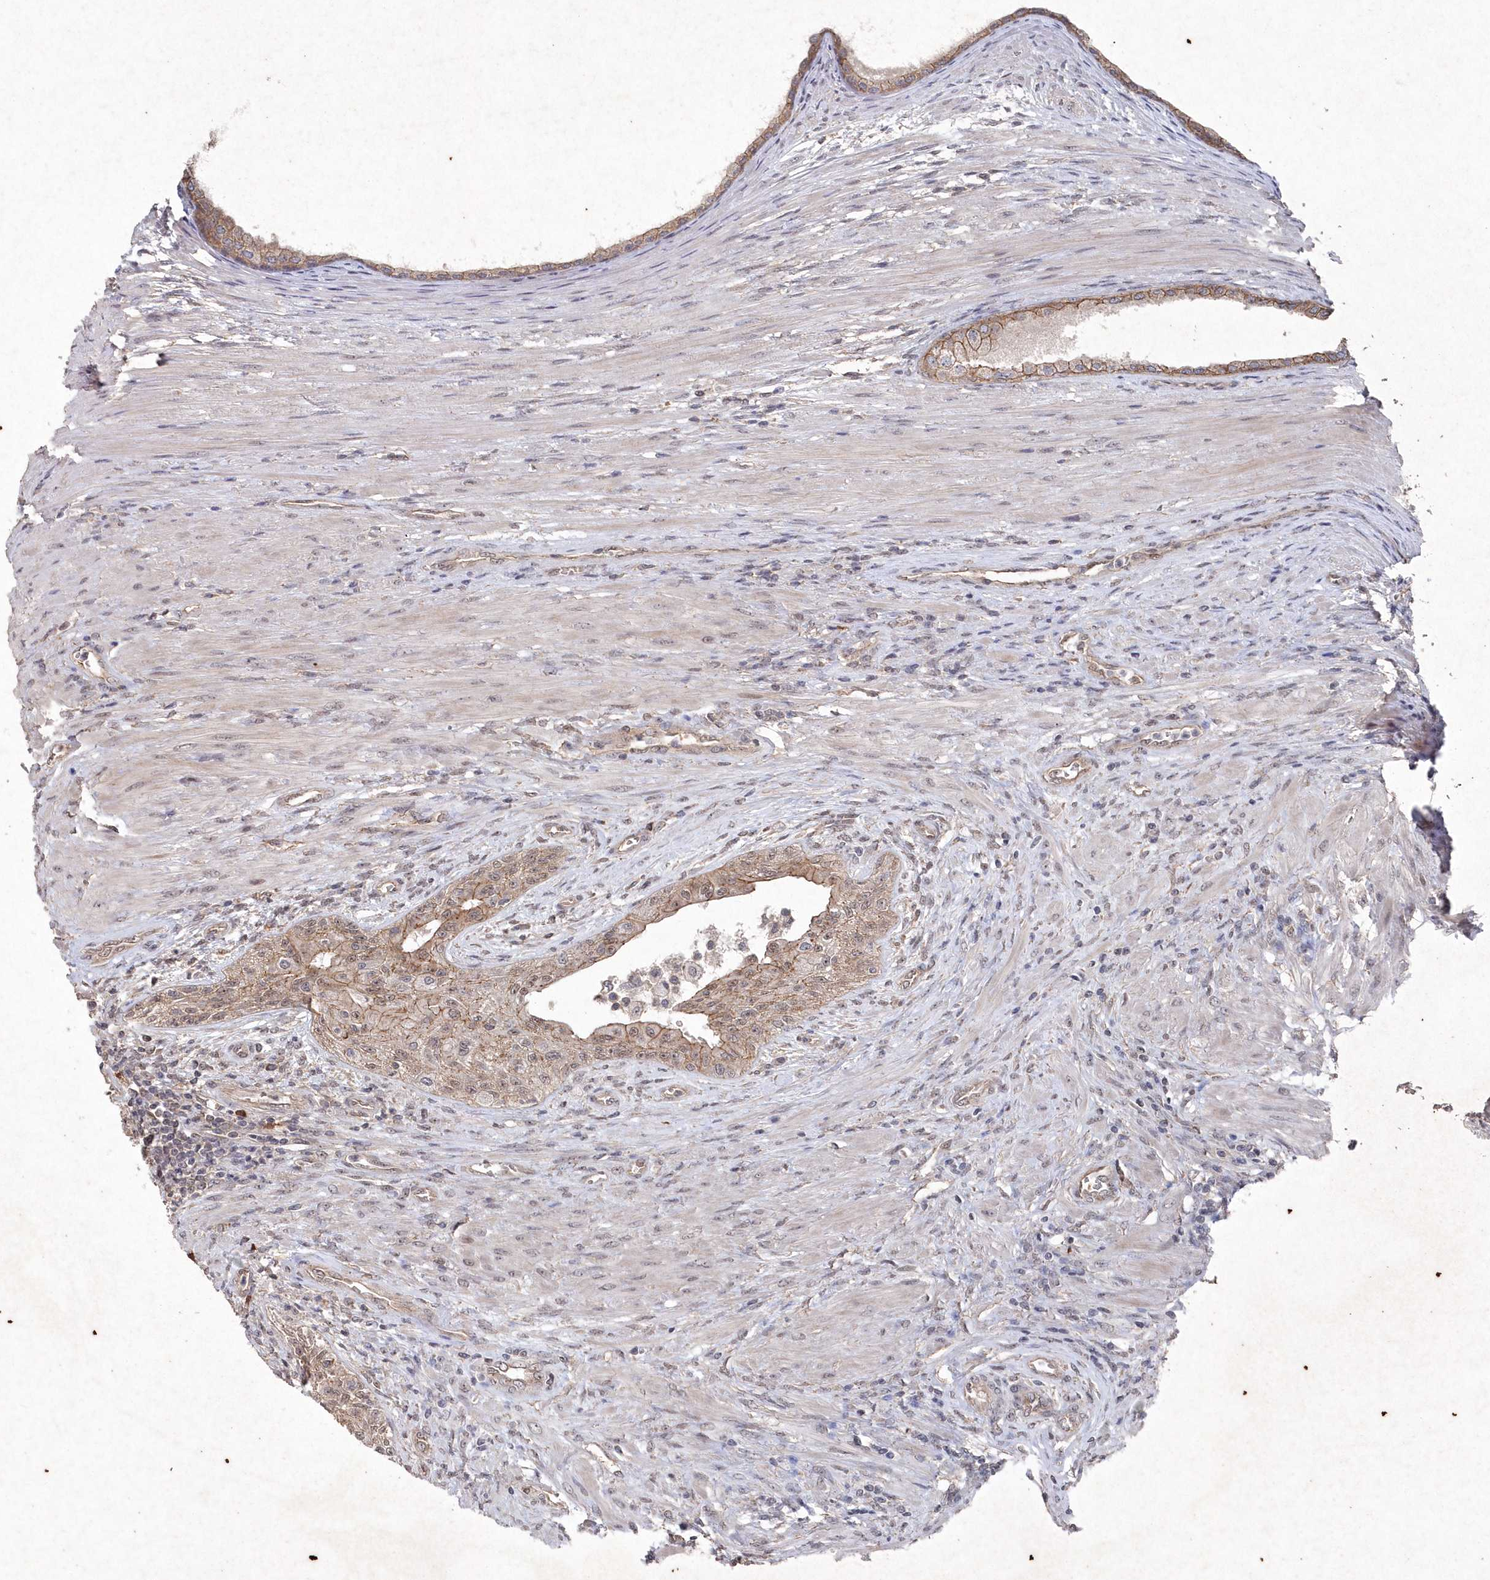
{"staining": {"intensity": "moderate", "quantity": ">75%", "location": "cytoplasmic/membranous"}, "tissue": "prostate cancer", "cell_type": "Tumor cells", "image_type": "cancer", "snomed": [{"axis": "morphology", "description": "Normal tissue, NOS"}, {"axis": "morphology", "description": "Adenocarcinoma, Low grade"}, {"axis": "topography", "description": "Prostate"}, {"axis": "topography", "description": "Peripheral nerve tissue"}], "caption": "Human prostate cancer stained for a protein (brown) demonstrates moderate cytoplasmic/membranous positive expression in approximately >75% of tumor cells.", "gene": "VSIG2", "patient": {"sex": "male", "age": 71}}